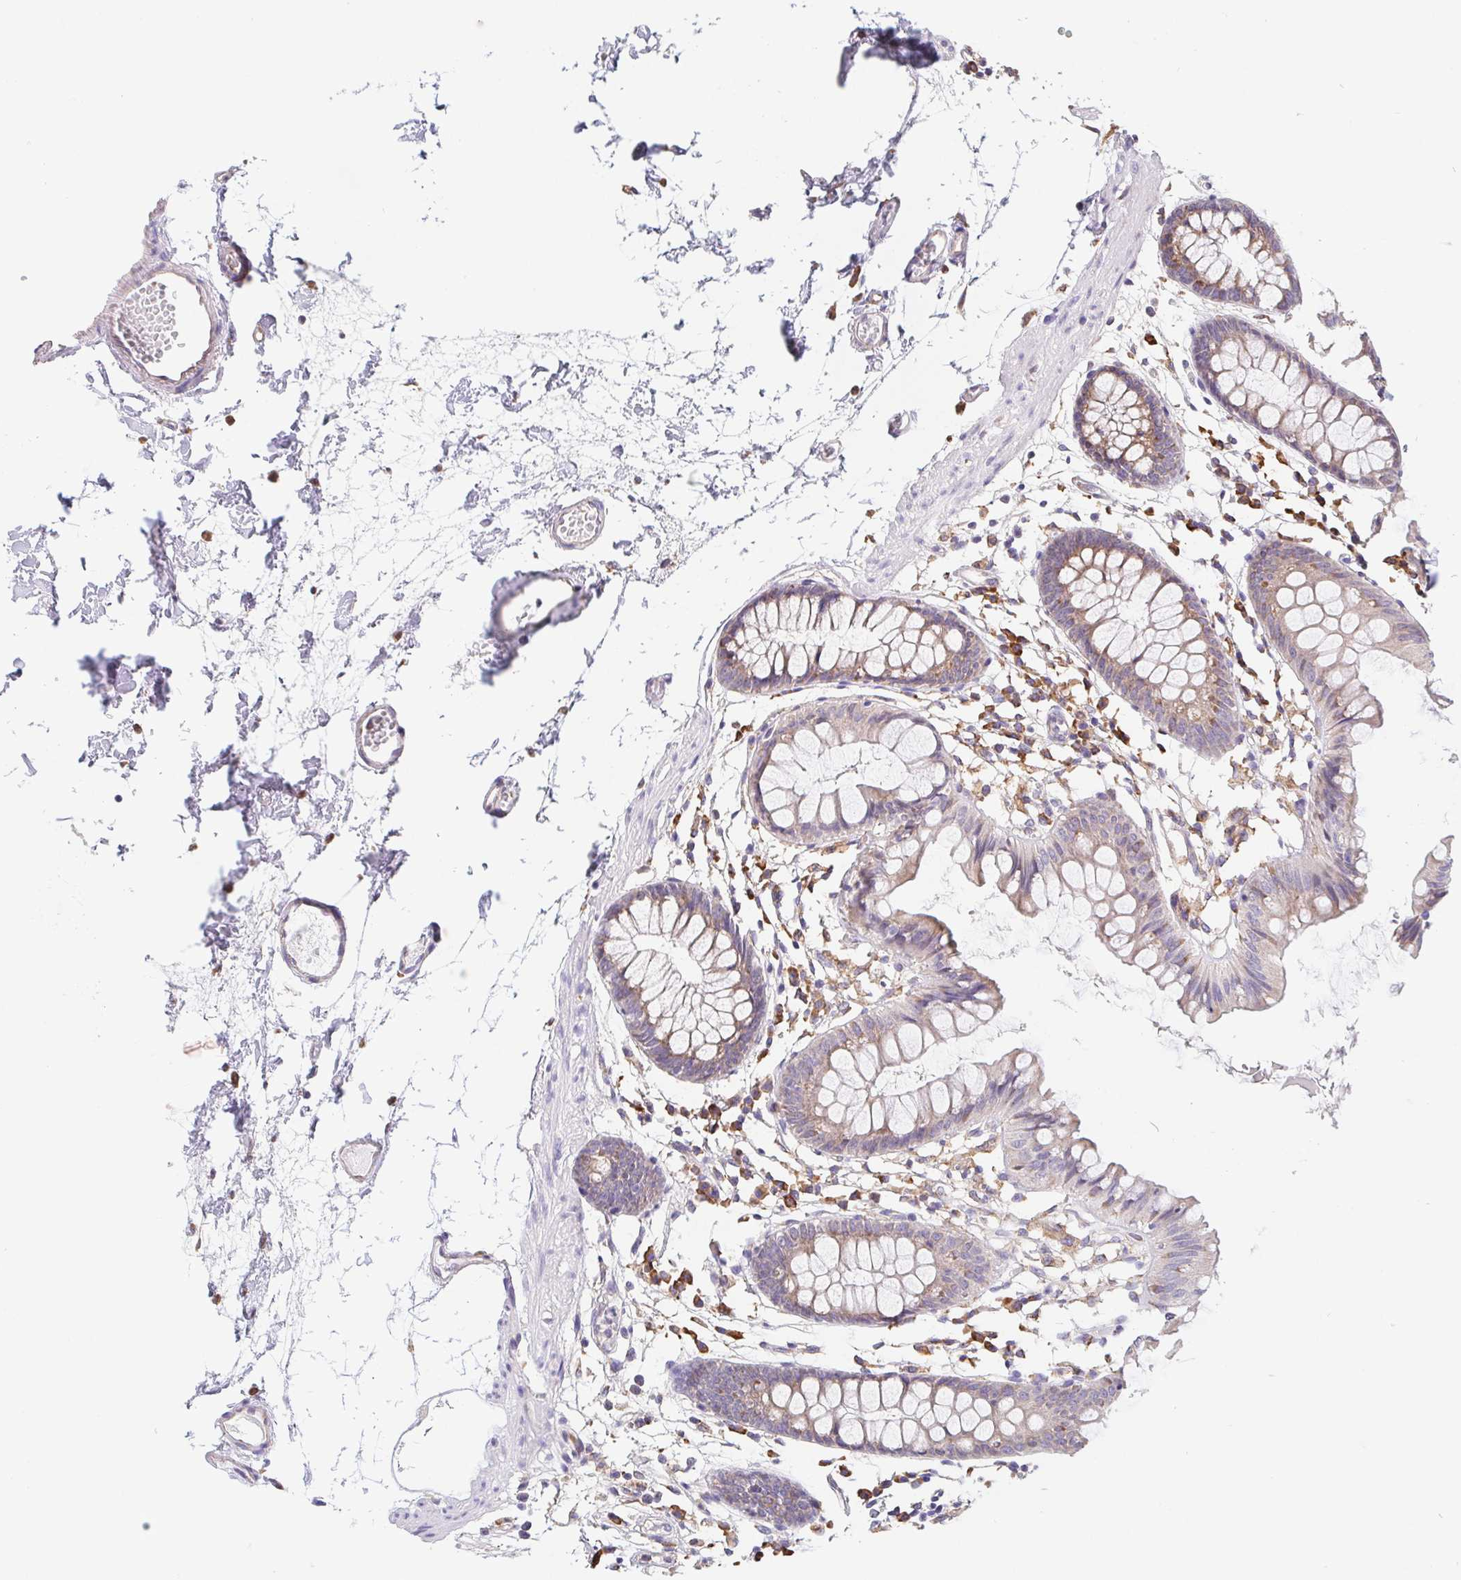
{"staining": {"intensity": "weak", "quantity": "<25%", "location": "cytoplasmic/membranous"}, "tissue": "colon", "cell_type": "Endothelial cells", "image_type": "normal", "snomed": [{"axis": "morphology", "description": "Normal tissue, NOS"}, {"axis": "topography", "description": "Colon"}], "caption": "This is an immunohistochemistry (IHC) image of normal colon. There is no positivity in endothelial cells.", "gene": "ADAM8", "patient": {"sex": "female", "age": 84}}